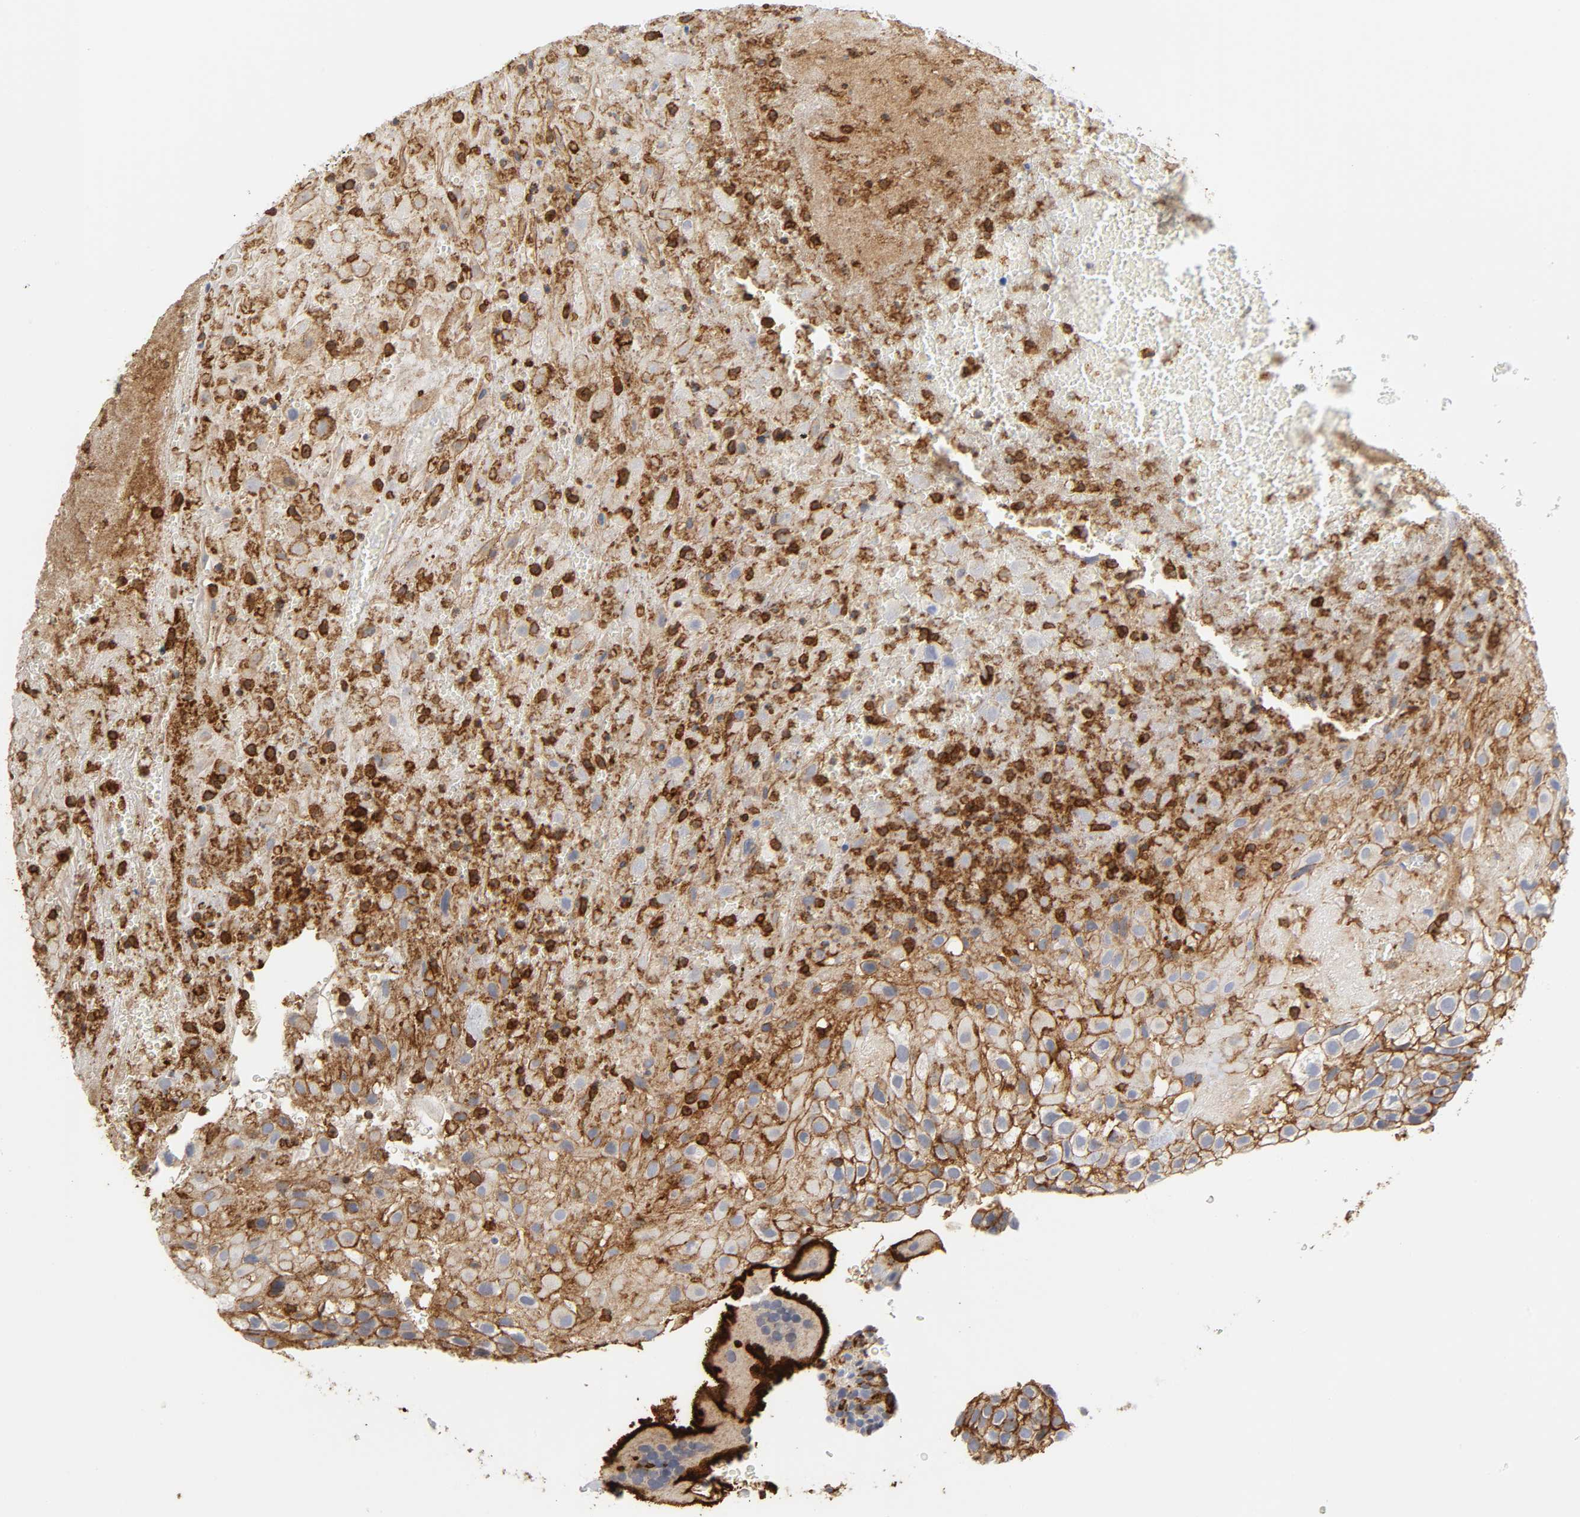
{"staining": {"intensity": "moderate", "quantity": ">75%", "location": "cytoplasmic/membranous"}, "tissue": "placenta", "cell_type": "Decidual cells", "image_type": "normal", "snomed": [{"axis": "morphology", "description": "Normal tissue, NOS"}, {"axis": "topography", "description": "Placenta"}], "caption": "Immunohistochemistry histopathology image of unremarkable placenta: placenta stained using immunohistochemistry reveals medium levels of moderate protein expression localized specifically in the cytoplasmic/membranous of decidual cells, appearing as a cytoplasmic/membranous brown color.", "gene": "LYN", "patient": {"sex": "female", "age": 19}}